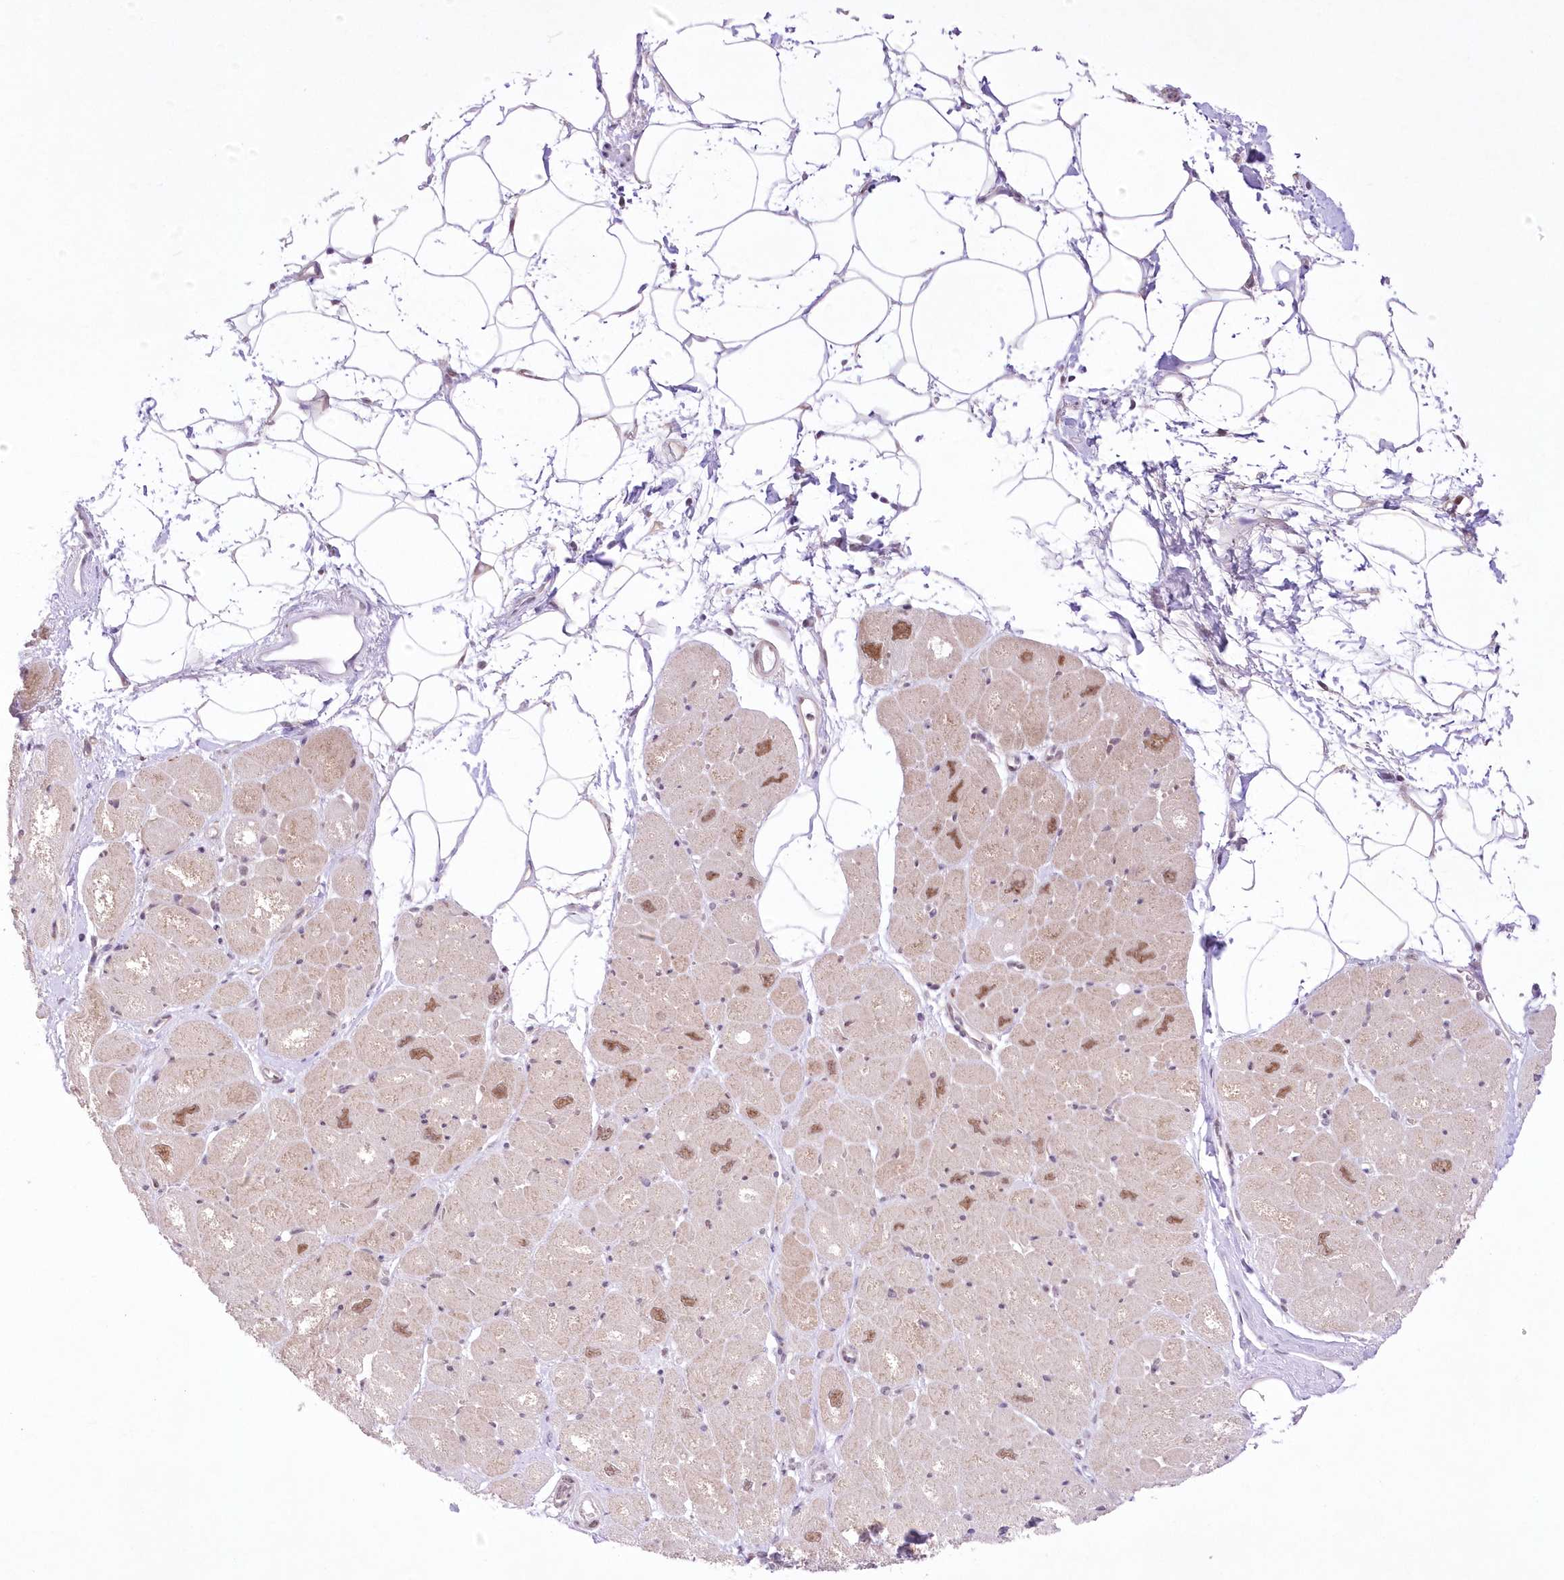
{"staining": {"intensity": "moderate", "quantity": ">75%", "location": "cytoplasmic/membranous,nuclear"}, "tissue": "heart muscle", "cell_type": "Cardiomyocytes", "image_type": "normal", "snomed": [{"axis": "morphology", "description": "Normal tissue, NOS"}, {"axis": "topography", "description": "Heart"}], "caption": "Cardiomyocytes display moderate cytoplasmic/membranous,nuclear positivity in about >75% of cells in benign heart muscle.", "gene": "NSUN2", "patient": {"sex": "male", "age": 50}}